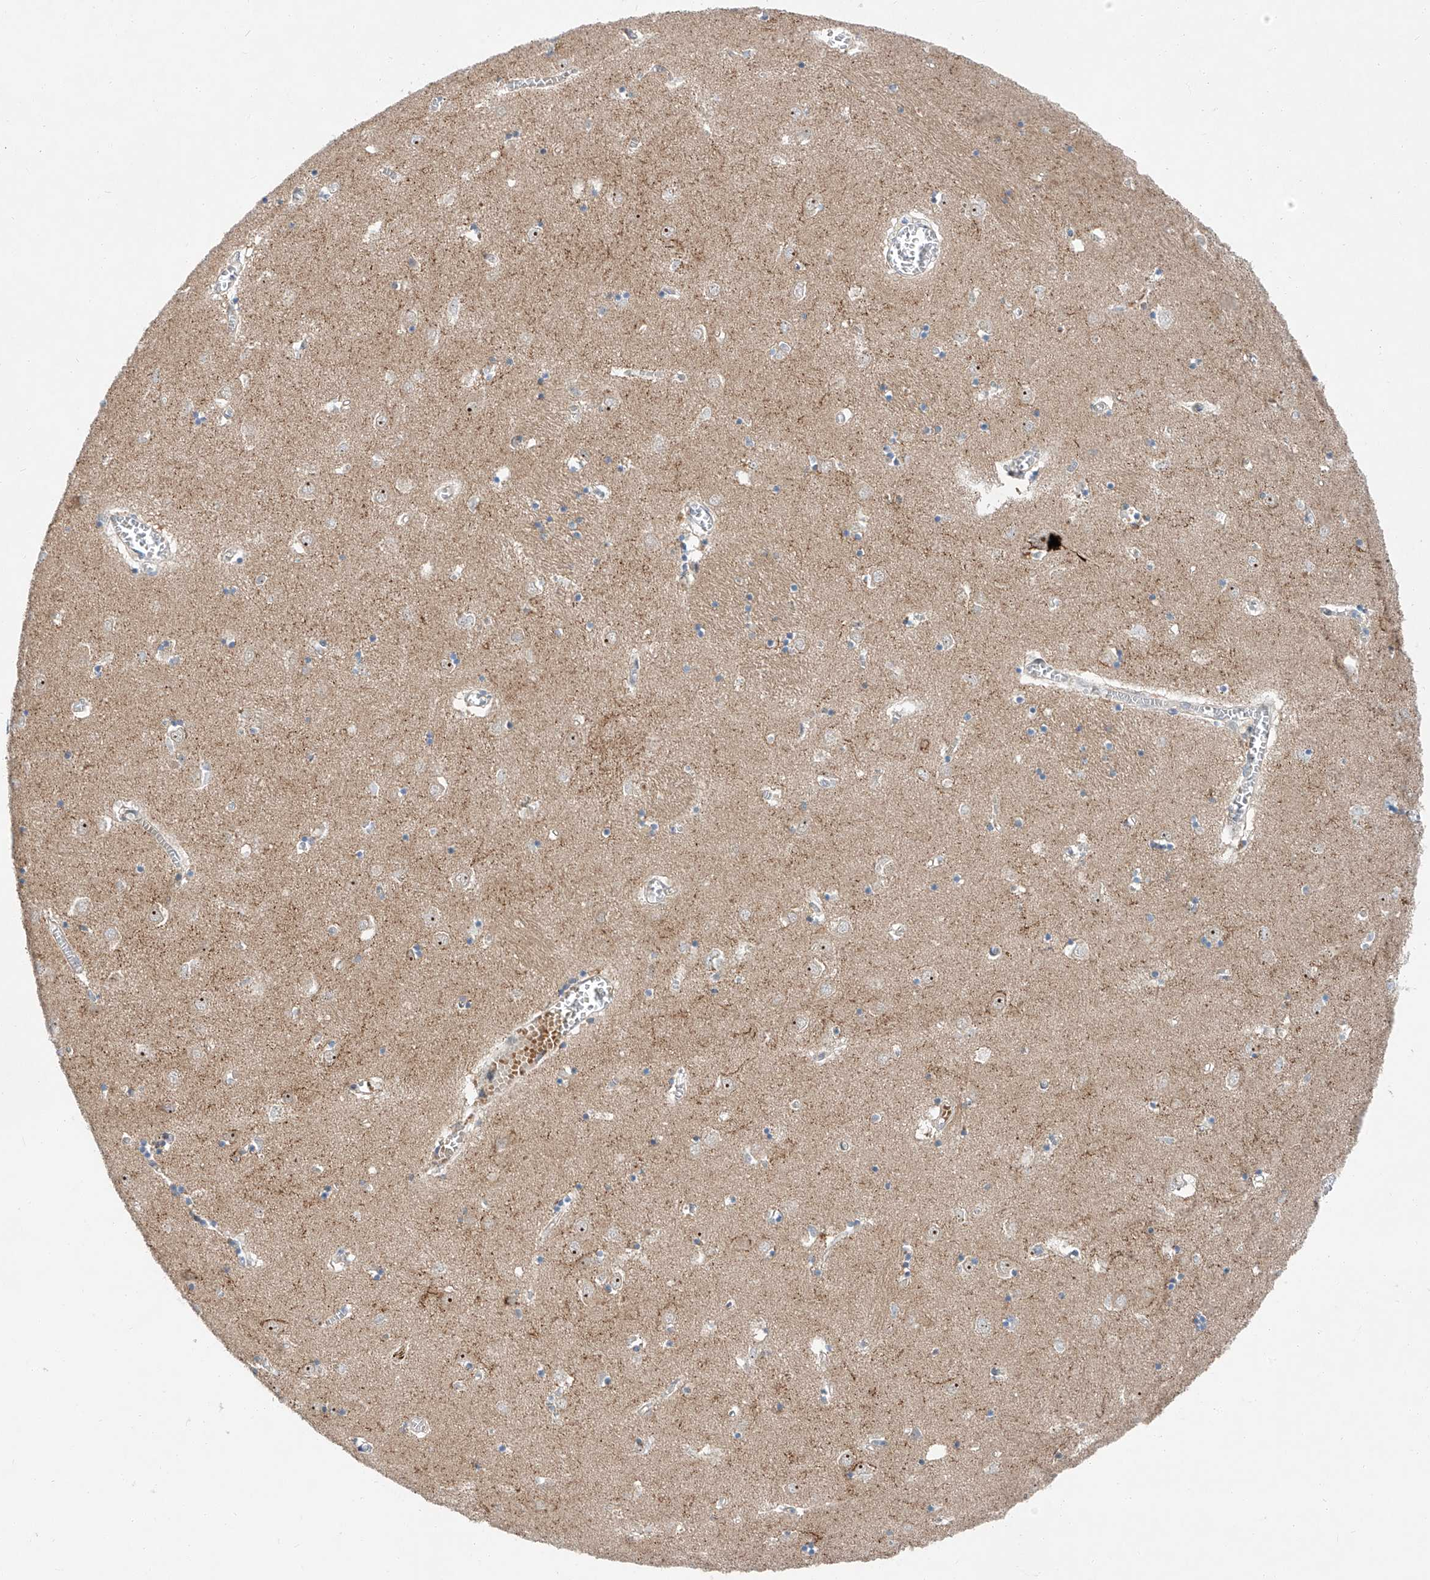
{"staining": {"intensity": "negative", "quantity": "none", "location": "none"}, "tissue": "caudate", "cell_type": "Glial cells", "image_type": "normal", "snomed": [{"axis": "morphology", "description": "Normal tissue, NOS"}, {"axis": "topography", "description": "Lateral ventricle wall"}], "caption": "This is an immunohistochemistry image of benign caudate. There is no staining in glial cells.", "gene": "CLDND1", "patient": {"sex": "male", "age": 70}}